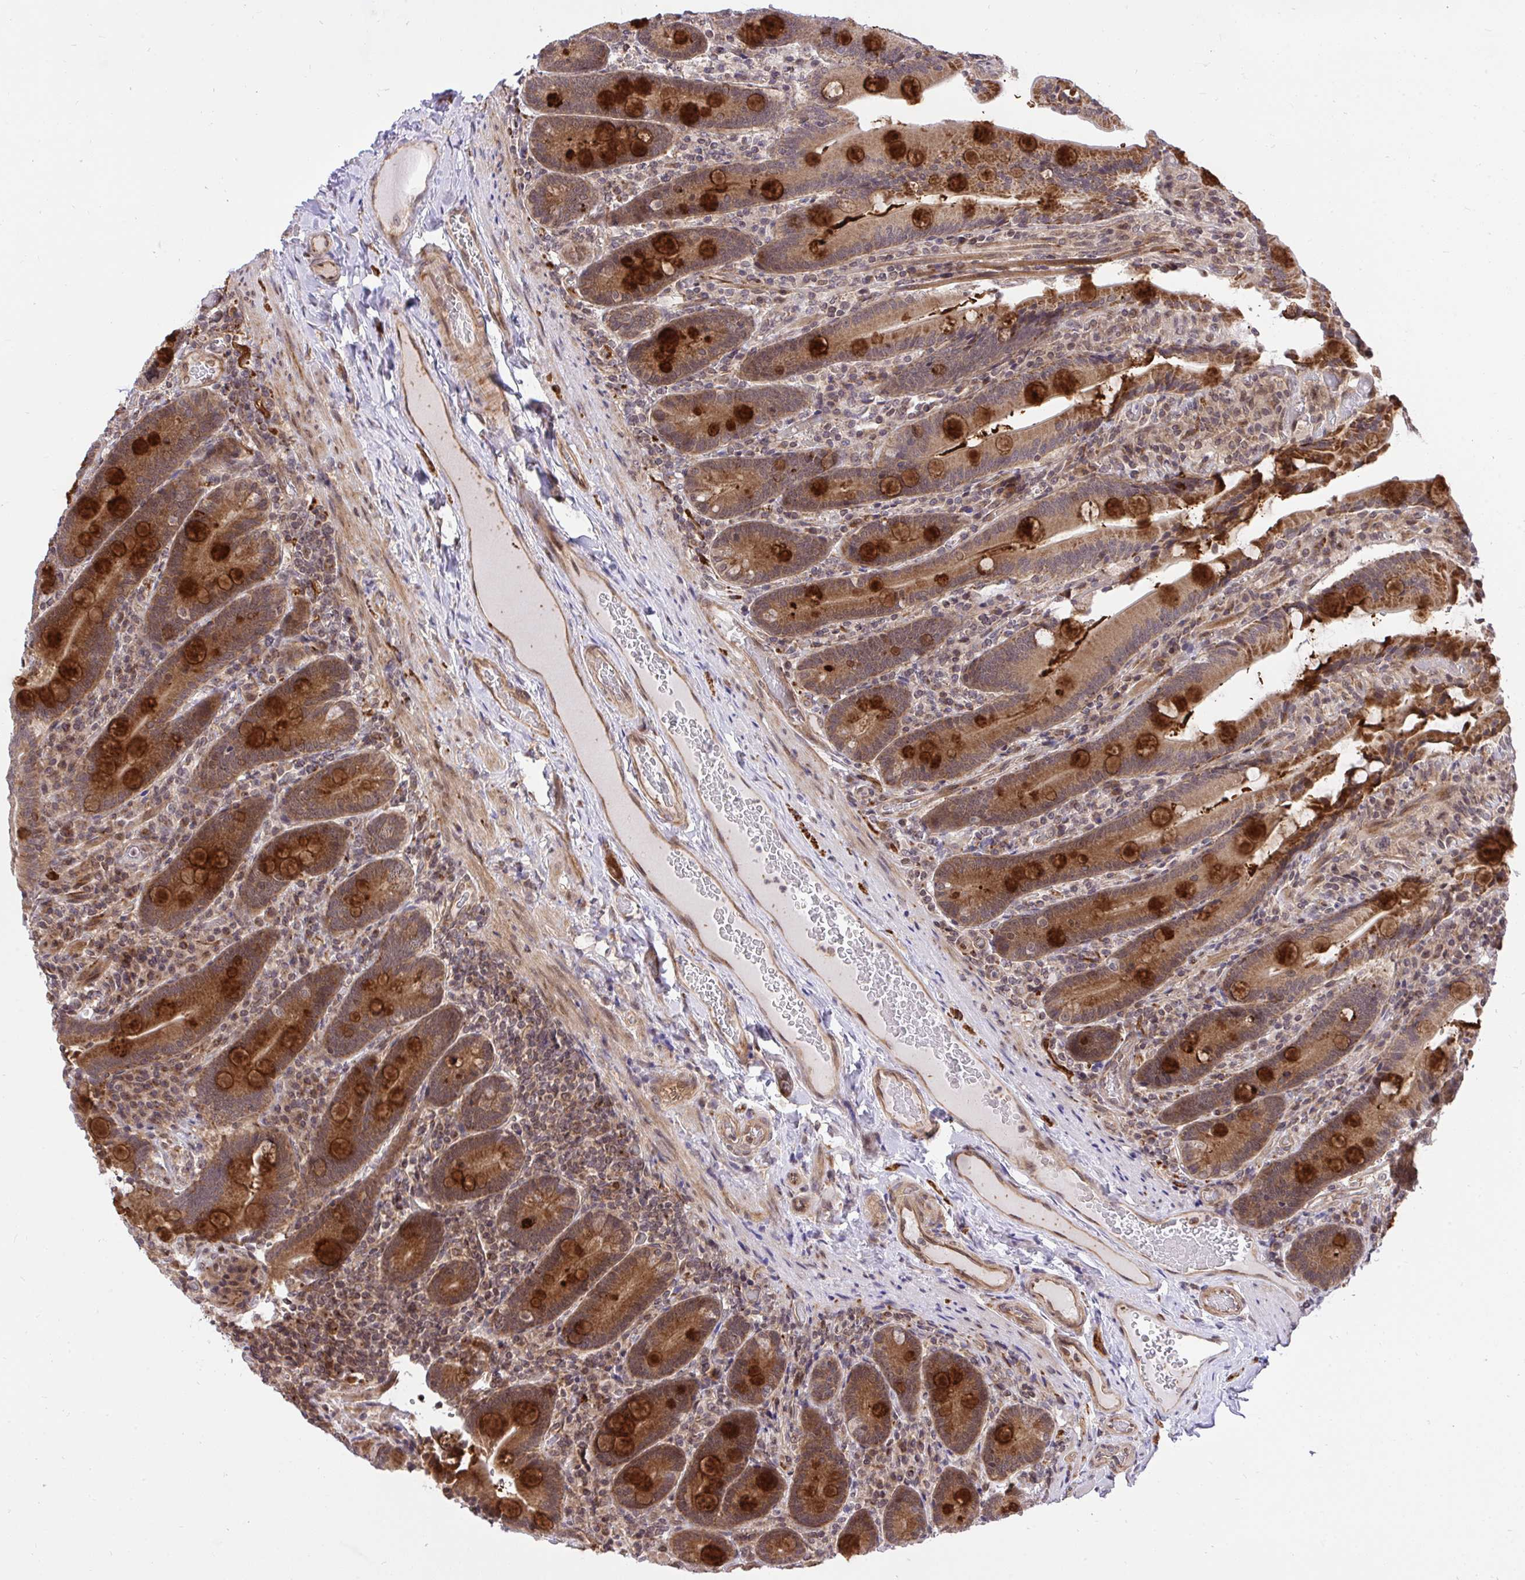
{"staining": {"intensity": "strong", "quantity": ">75%", "location": "cytoplasmic/membranous"}, "tissue": "duodenum", "cell_type": "Glandular cells", "image_type": "normal", "snomed": [{"axis": "morphology", "description": "Normal tissue, NOS"}, {"axis": "topography", "description": "Duodenum"}], "caption": "Duodenum stained with immunohistochemistry (IHC) shows strong cytoplasmic/membranous positivity in approximately >75% of glandular cells. Using DAB (3,3'-diaminobenzidine) (brown) and hematoxylin (blue) stains, captured at high magnification using brightfield microscopy.", "gene": "ERI1", "patient": {"sex": "female", "age": 62}}